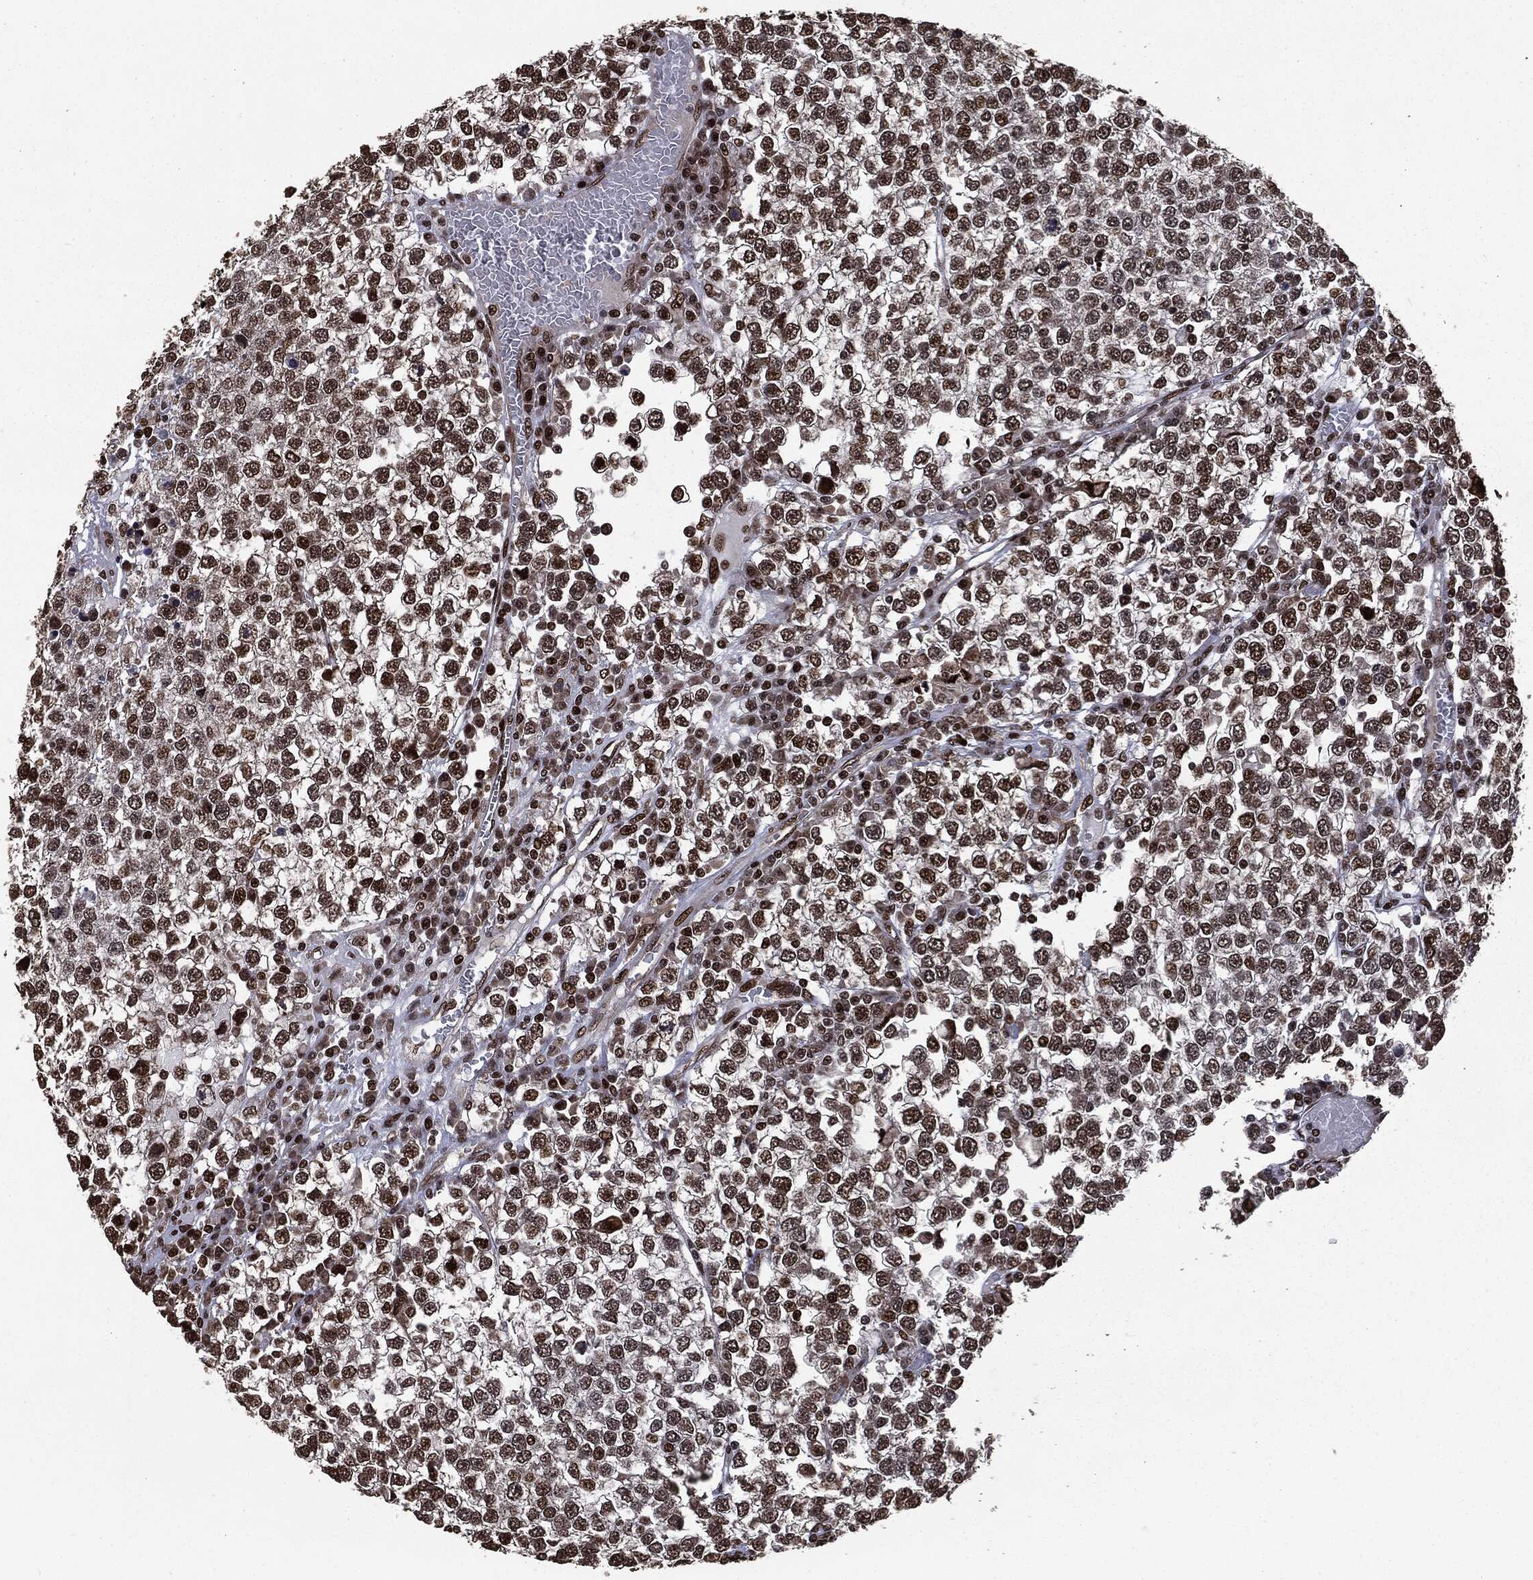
{"staining": {"intensity": "strong", "quantity": "25%-75%", "location": "nuclear"}, "tissue": "testis cancer", "cell_type": "Tumor cells", "image_type": "cancer", "snomed": [{"axis": "morphology", "description": "Seminoma, NOS"}, {"axis": "topography", "description": "Testis"}], "caption": "Human testis cancer stained with a protein marker shows strong staining in tumor cells.", "gene": "DVL2", "patient": {"sex": "male", "age": 65}}